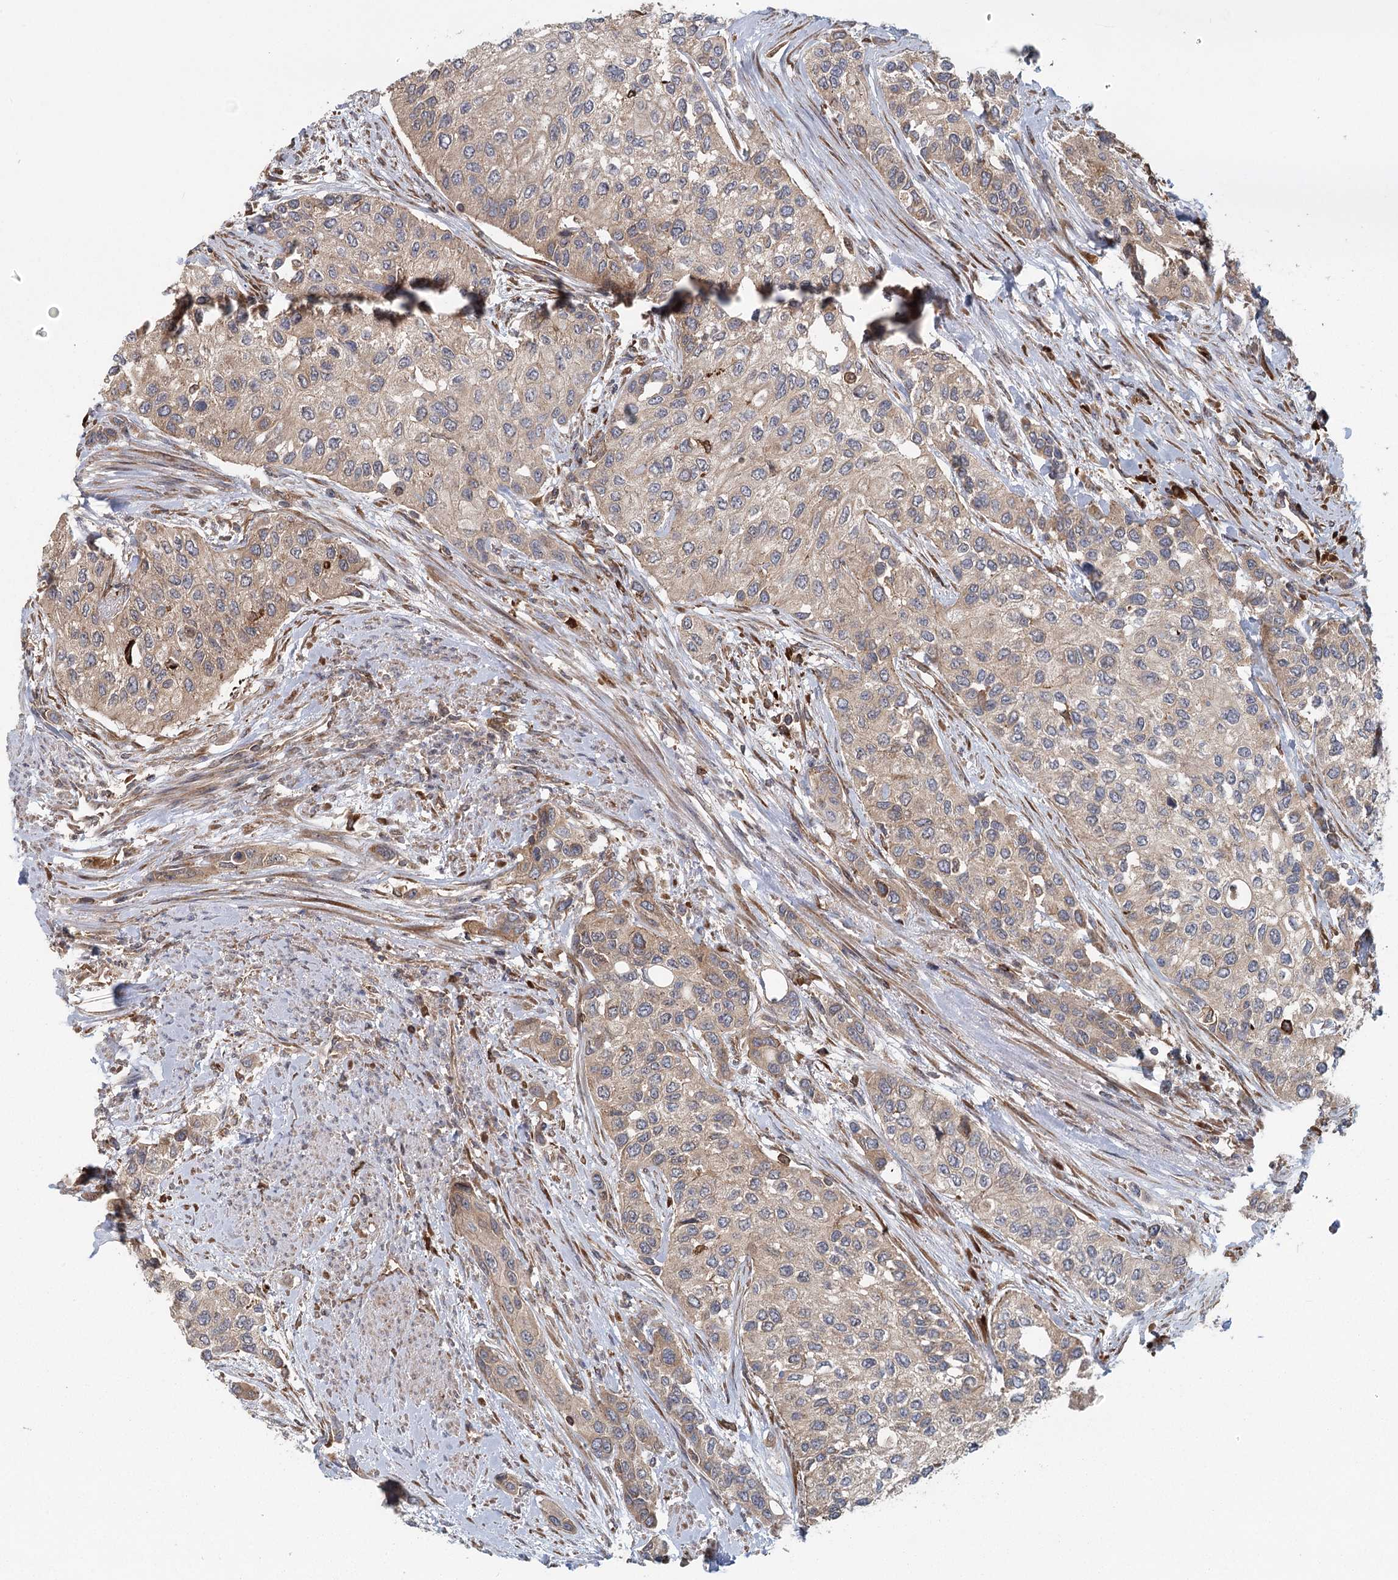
{"staining": {"intensity": "weak", "quantity": ">75%", "location": "cytoplasmic/membranous"}, "tissue": "urothelial cancer", "cell_type": "Tumor cells", "image_type": "cancer", "snomed": [{"axis": "morphology", "description": "Normal tissue, NOS"}, {"axis": "morphology", "description": "Urothelial carcinoma, High grade"}, {"axis": "topography", "description": "Vascular tissue"}, {"axis": "topography", "description": "Urinary bladder"}], "caption": "Immunohistochemical staining of human high-grade urothelial carcinoma shows low levels of weak cytoplasmic/membranous positivity in about >75% of tumor cells. The staining is performed using DAB brown chromogen to label protein expression. The nuclei are counter-stained blue using hematoxylin.", "gene": "PLEKHA7", "patient": {"sex": "female", "age": 56}}